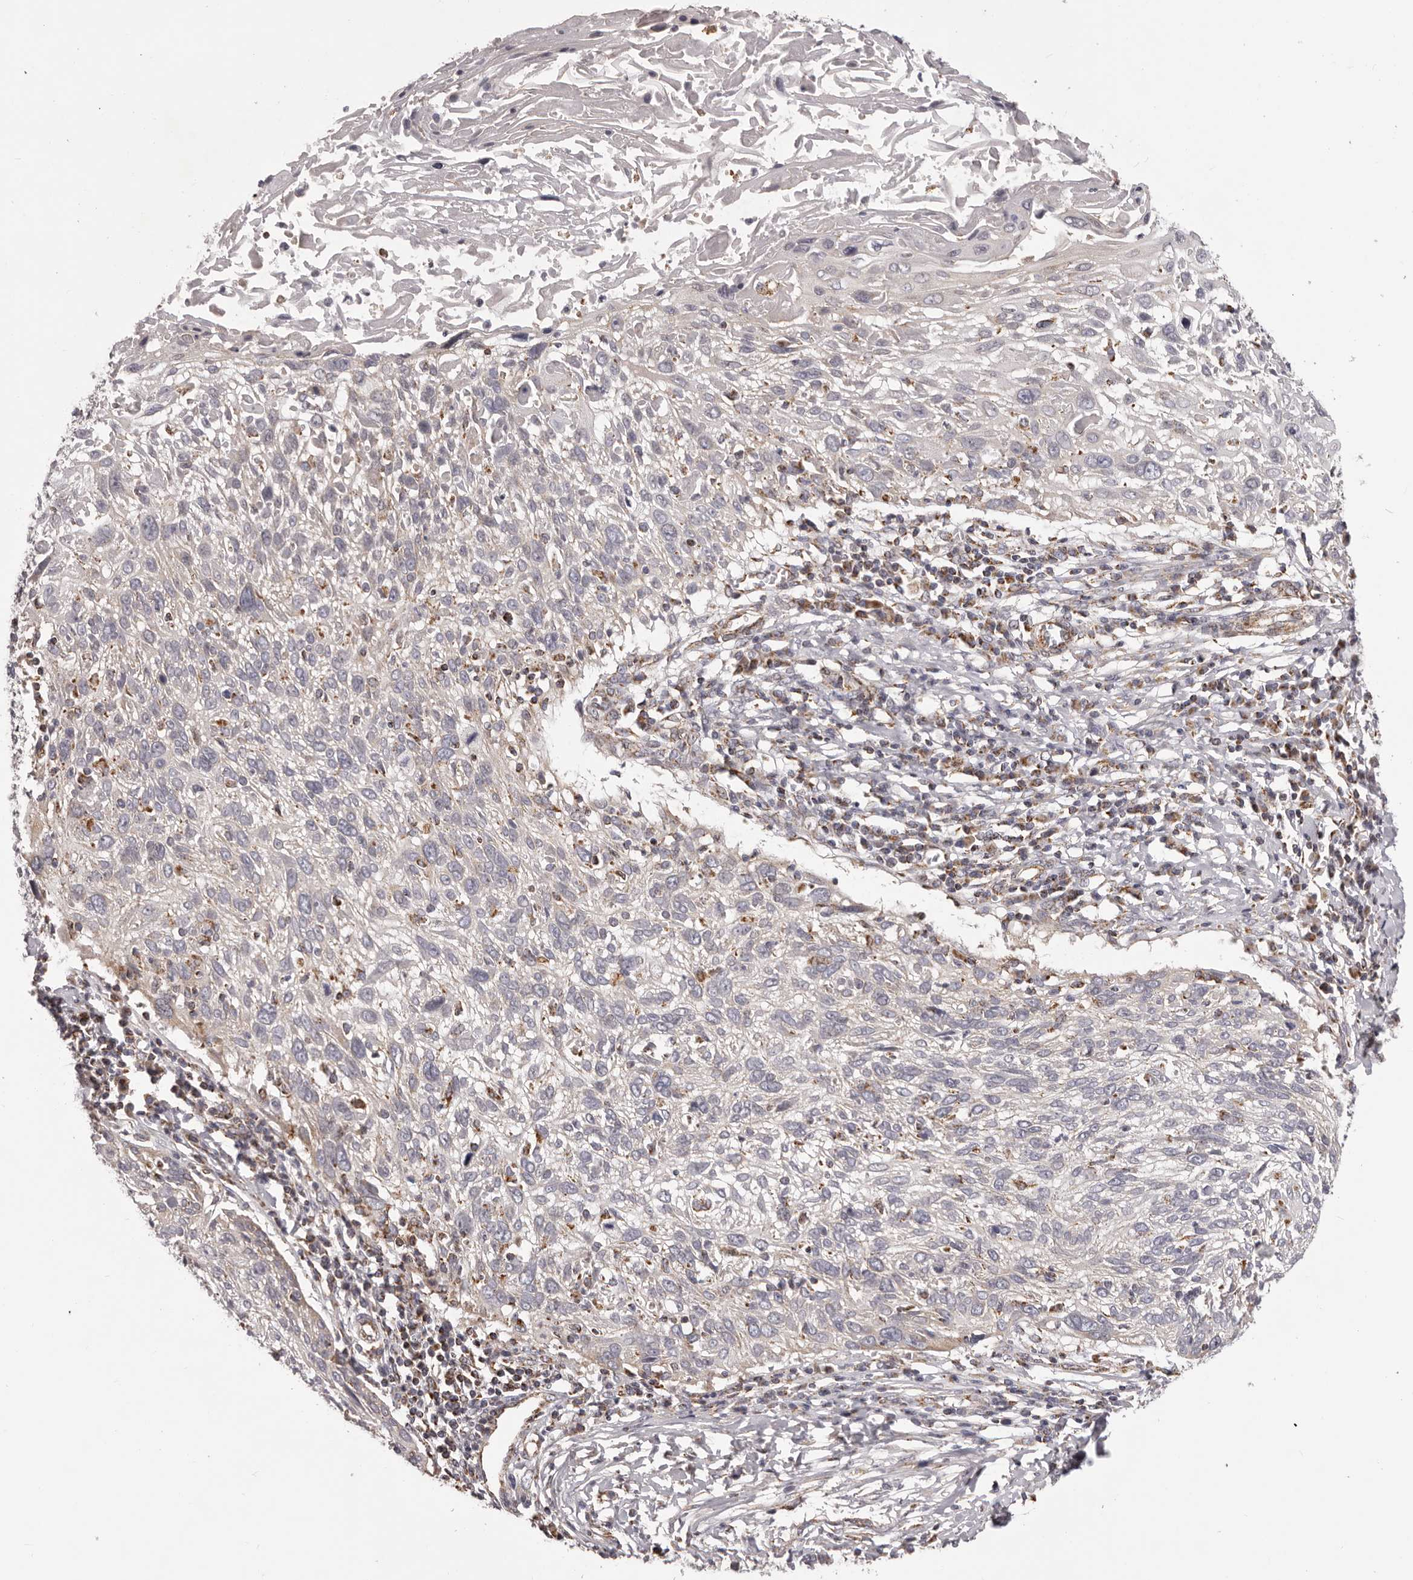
{"staining": {"intensity": "negative", "quantity": "none", "location": "none"}, "tissue": "cervical cancer", "cell_type": "Tumor cells", "image_type": "cancer", "snomed": [{"axis": "morphology", "description": "Squamous cell carcinoma, NOS"}, {"axis": "topography", "description": "Cervix"}], "caption": "The IHC histopathology image has no significant staining in tumor cells of cervical cancer (squamous cell carcinoma) tissue.", "gene": "CHRM2", "patient": {"sex": "female", "age": 51}}